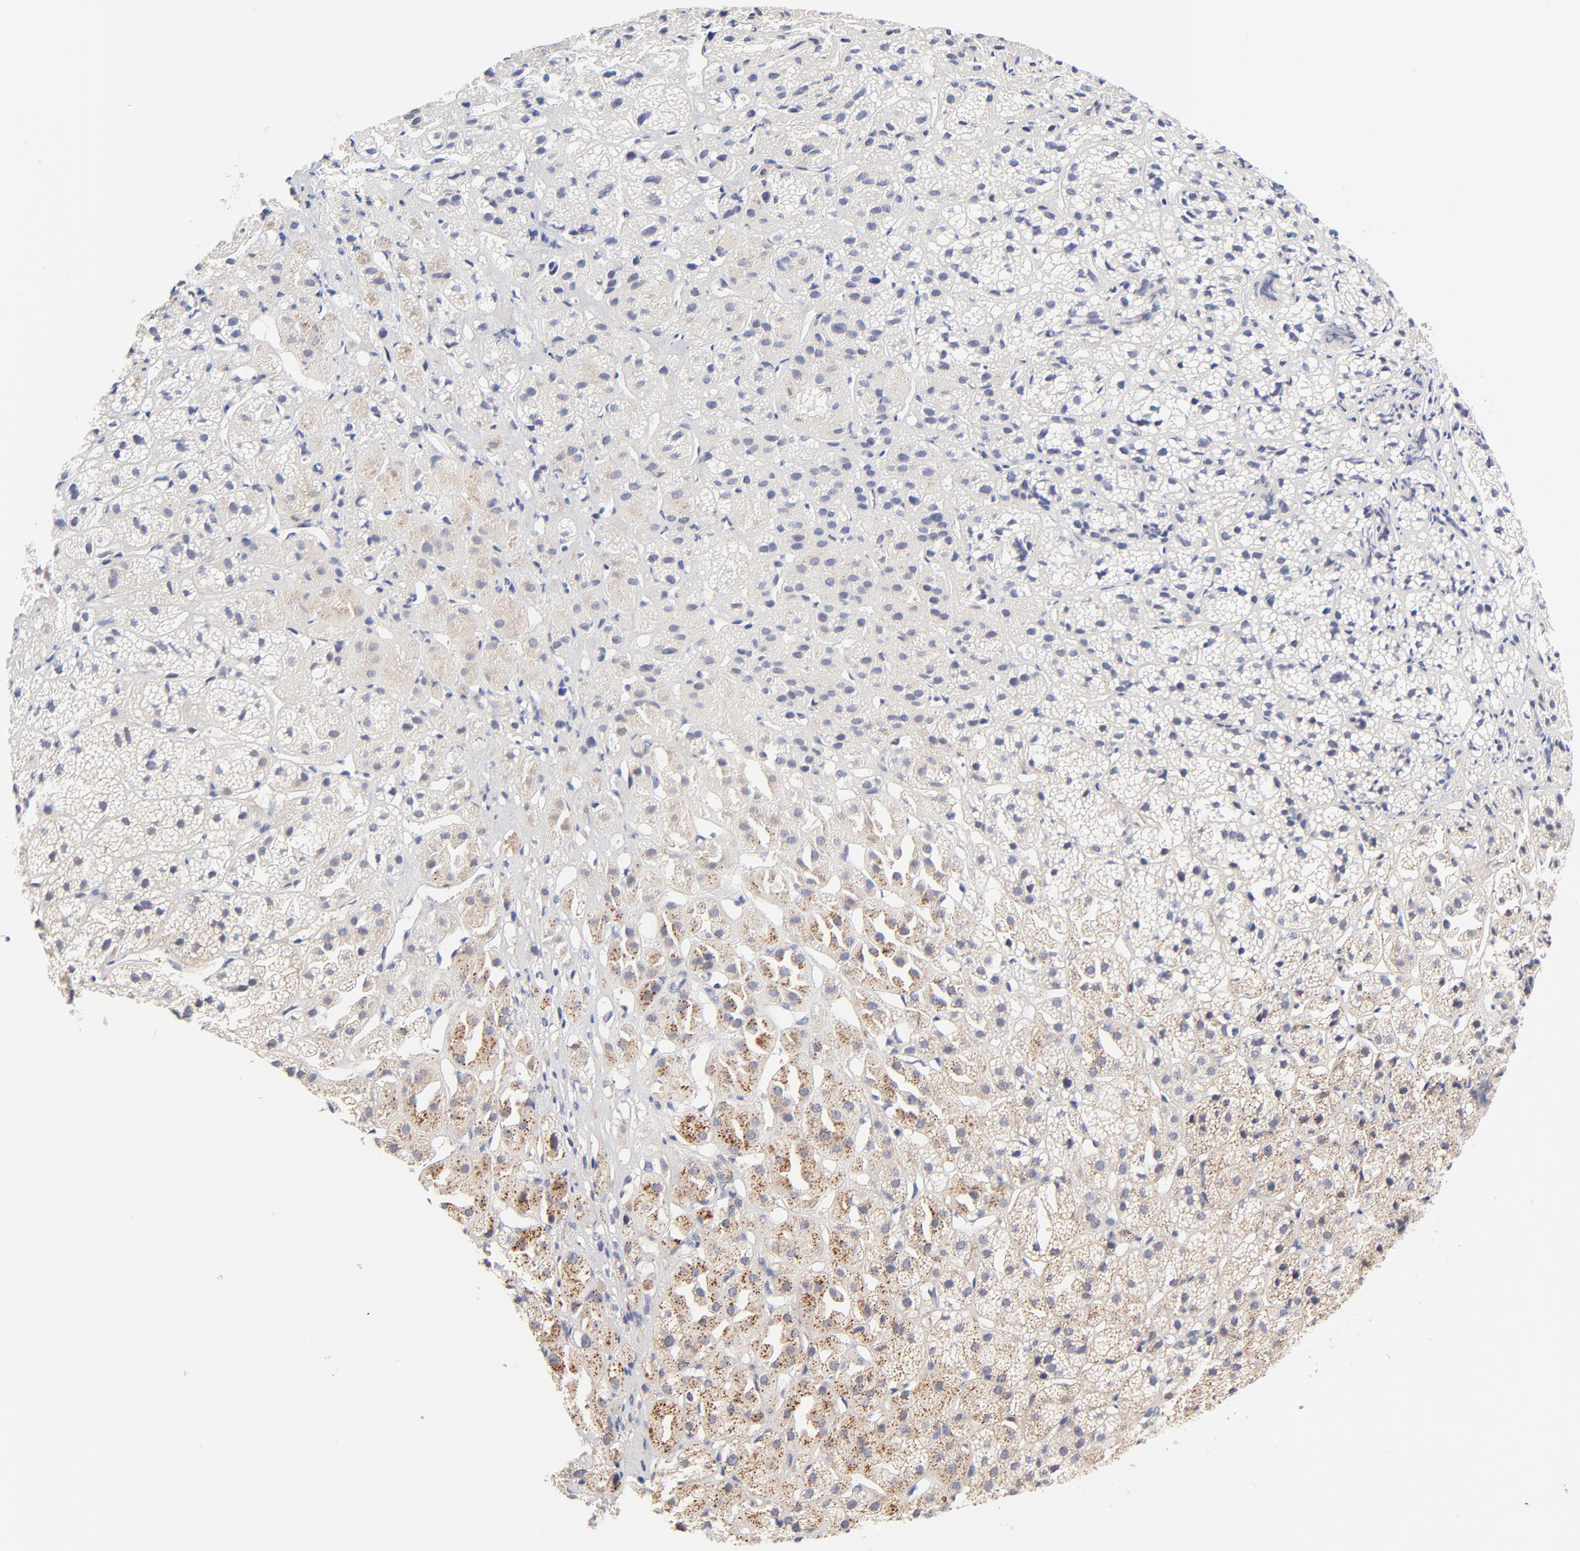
{"staining": {"intensity": "strong", "quantity": ">75%", "location": "cytoplasmic/membranous,nuclear"}, "tissue": "adrenal gland", "cell_type": "Glandular cells", "image_type": "normal", "snomed": [{"axis": "morphology", "description": "Normal tissue, NOS"}, {"axis": "topography", "description": "Adrenal gland"}], "caption": "About >75% of glandular cells in normal adrenal gland display strong cytoplasmic/membranous,nuclear protein positivity as visualized by brown immunohistochemical staining.", "gene": "TXNL1", "patient": {"sex": "female", "age": 71}}